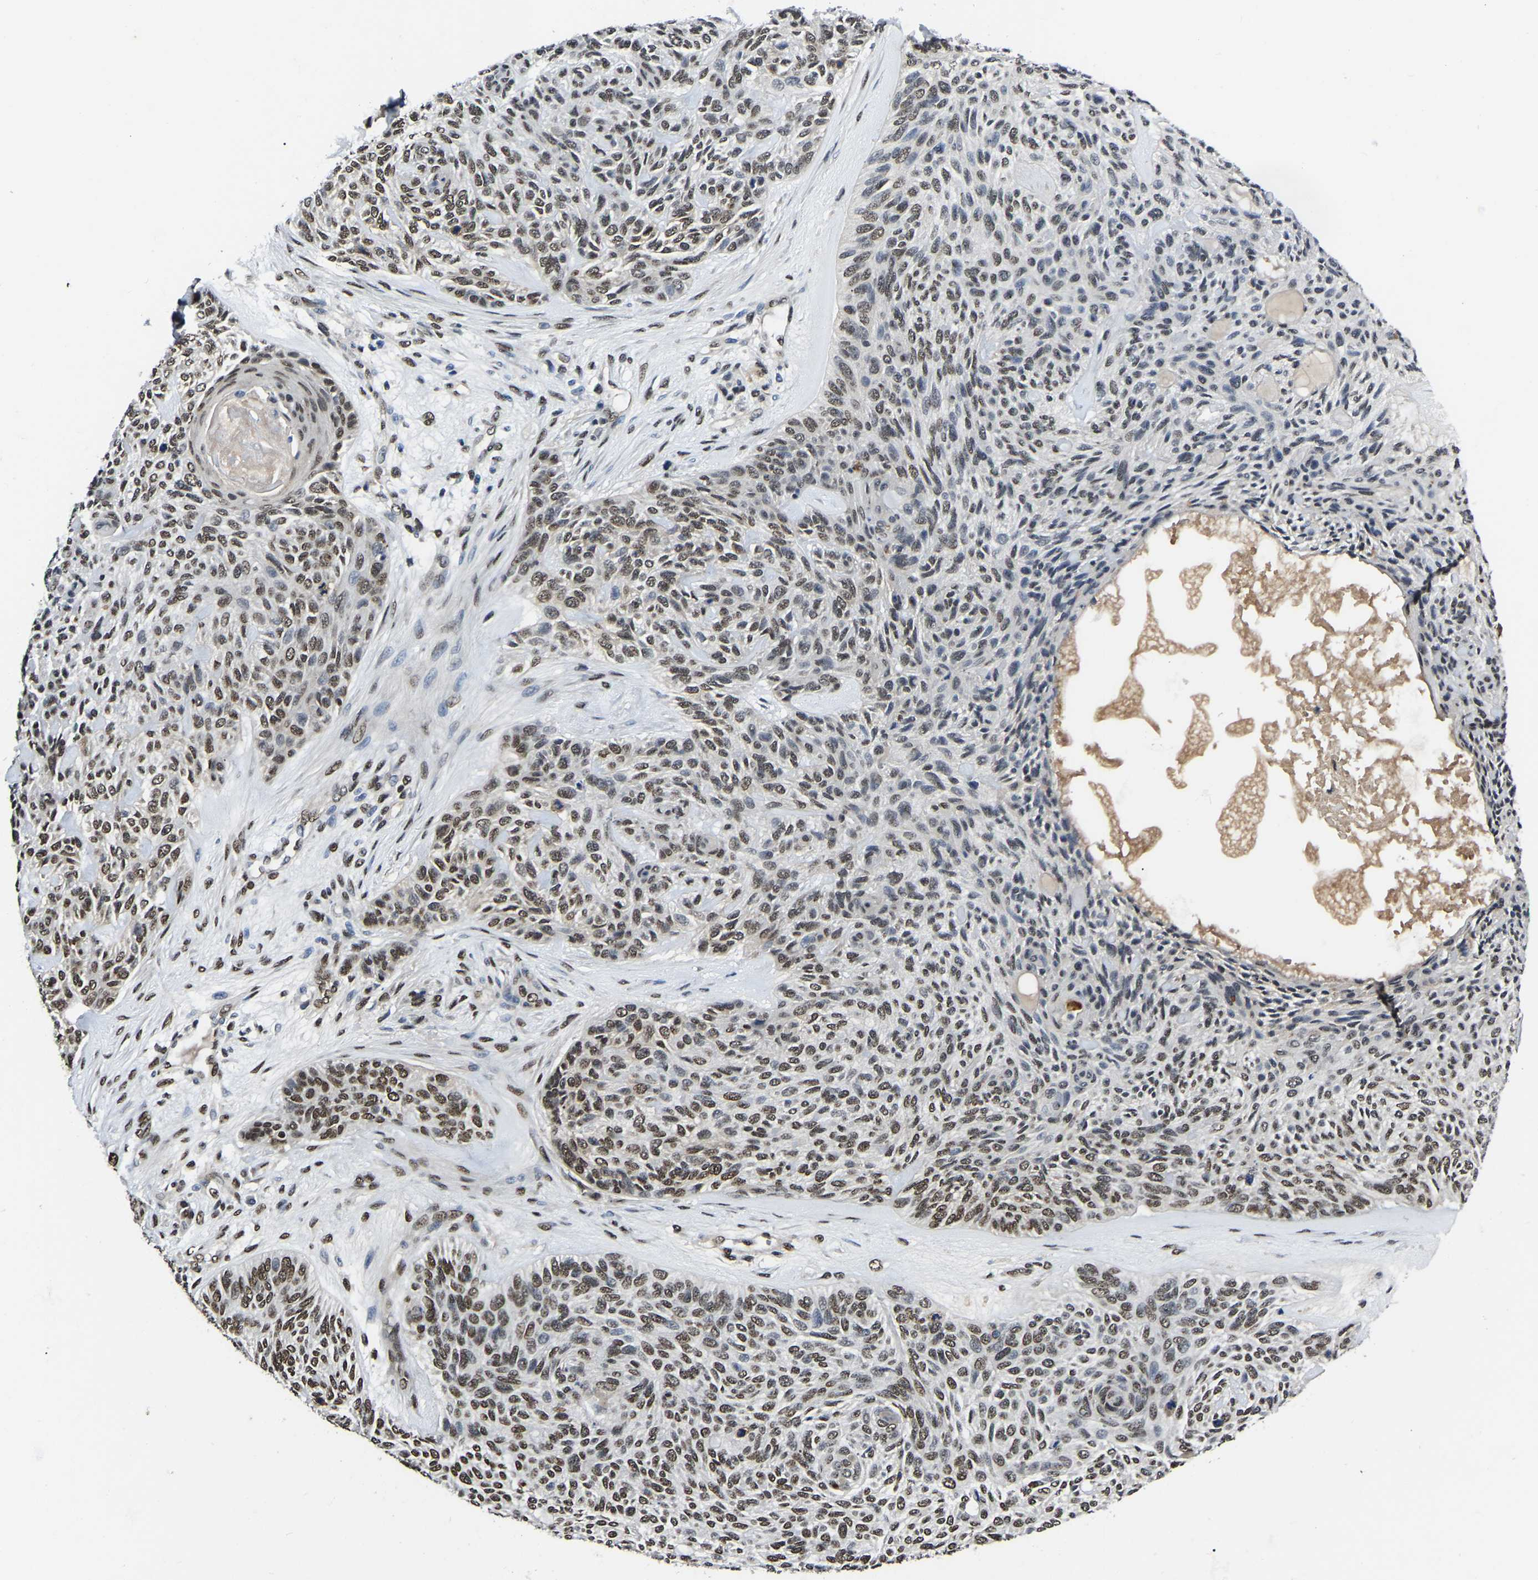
{"staining": {"intensity": "weak", "quantity": ">75%", "location": "nuclear"}, "tissue": "skin cancer", "cell_type": "Tumor cells", "image_type": "cancer", "snomed": [{"axis": "morphology", "description": "Basal cell carcinoma"}, {"axis": "topography", "description": "Skin"}], "caption": "Weak nuclear expression for a protein is identified in about >75% of tumor cells of skin cancer using IHC.", "gene": "TRIM35", "patient": {"sex": "male", "age": 55}}